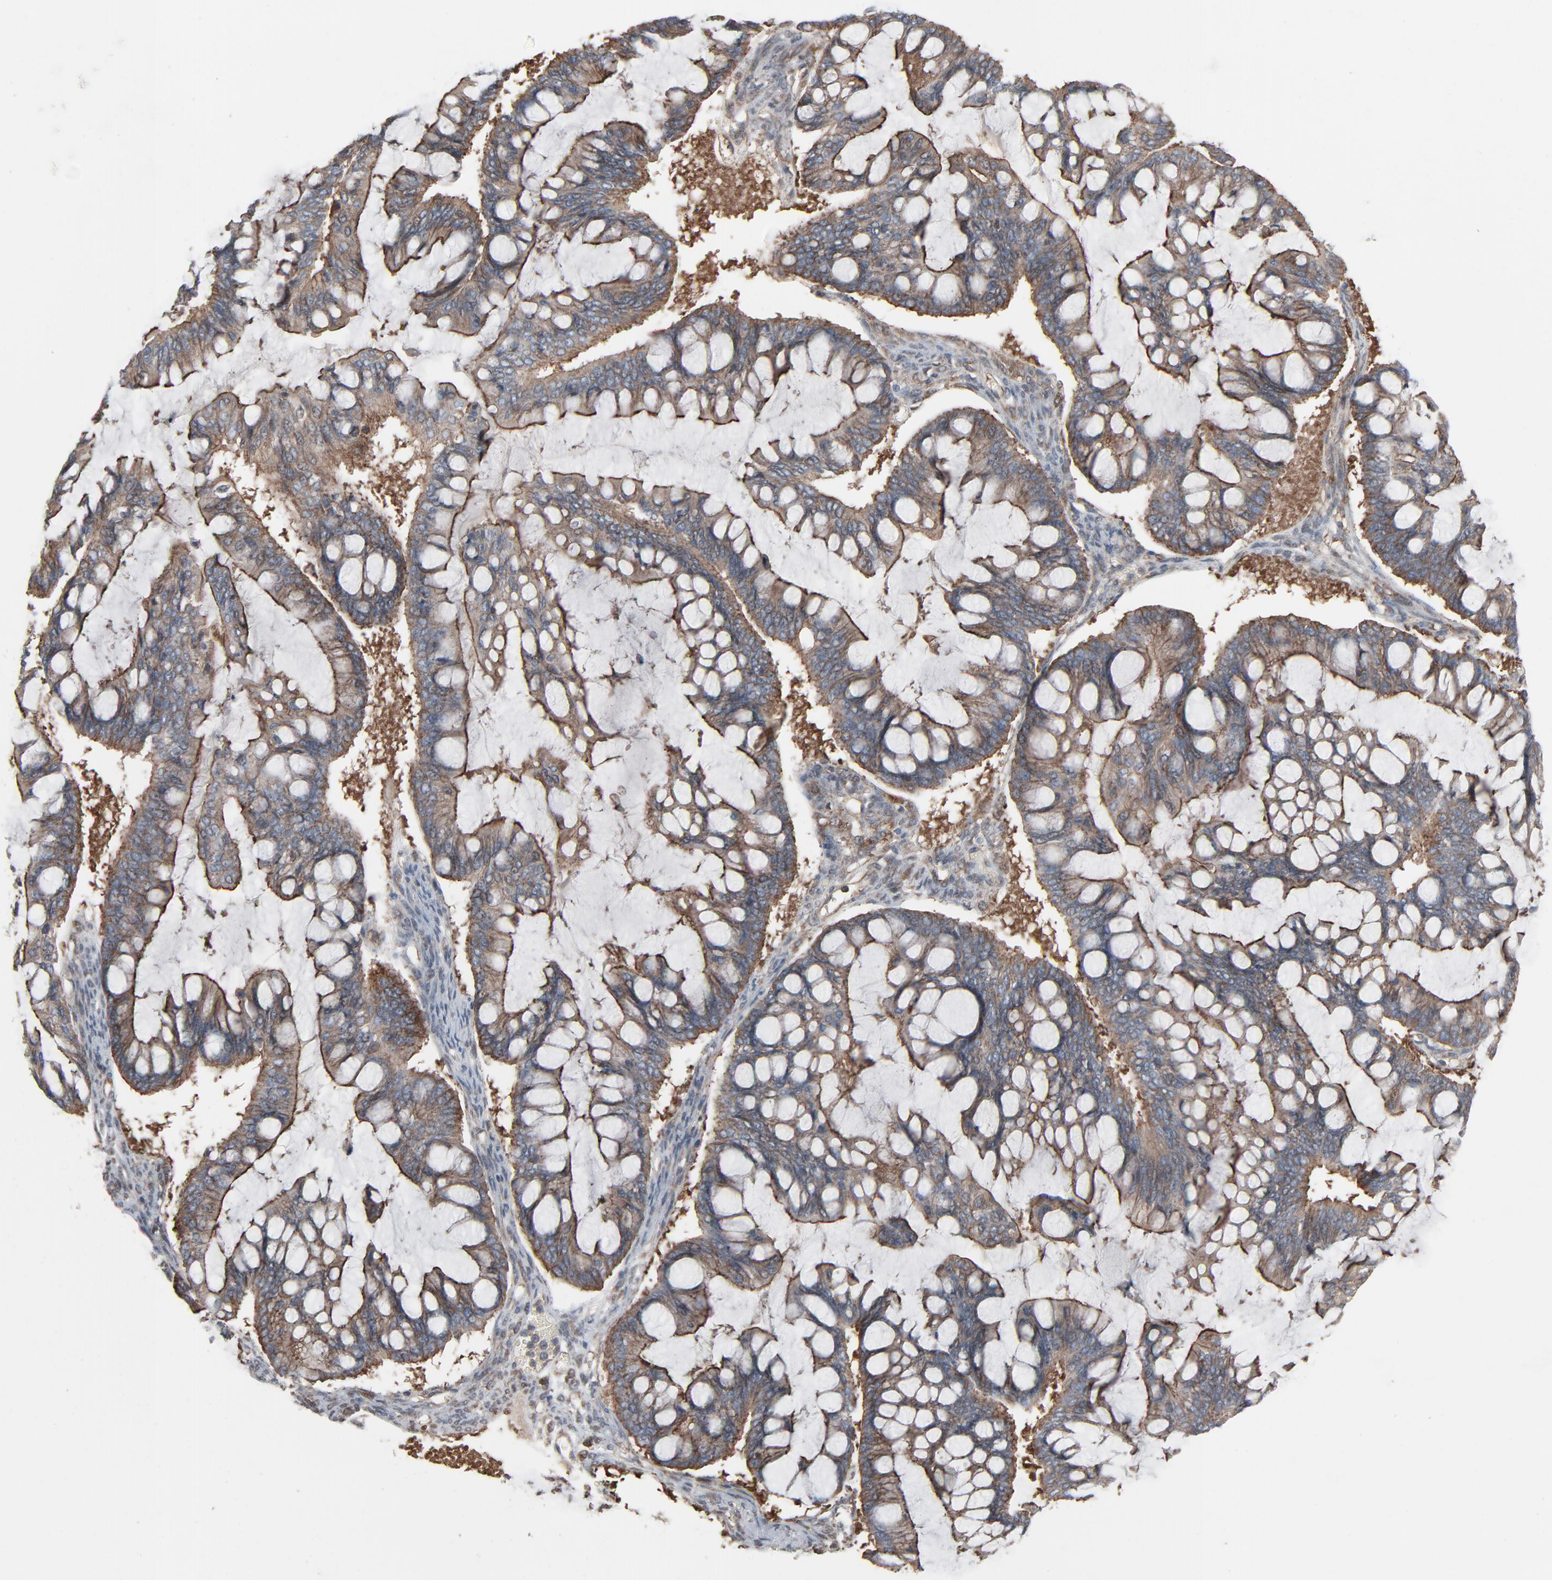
{"staining": {"intensity": "weak", "quantity": "25%-75%", "location": "cytoplasmic/membranous"}, "tissue": "ovarian cancer", "cell_type": "Tumor cells", "image_type": "cancer", "snomed": [{"axis": "morphology", "description": "Cystadenocarcinoma, mucinous, NOS"}, {"axis": "topography", "description": "Ovary"}], "caption": "Tumor cells reveal low levels of weak cytoplasmic/membranous staining in approximately 25%-75% of cells in mucinous cystadenocarcinoma (ovarian). Using DAB (3,3'-diaminobenzidine) (brown) and hematoxylin (blue) stains, captured at high magnification using brightfield microscopy.", "gene": "OPTN", "patient": {"sex": "female", "age": 73}}